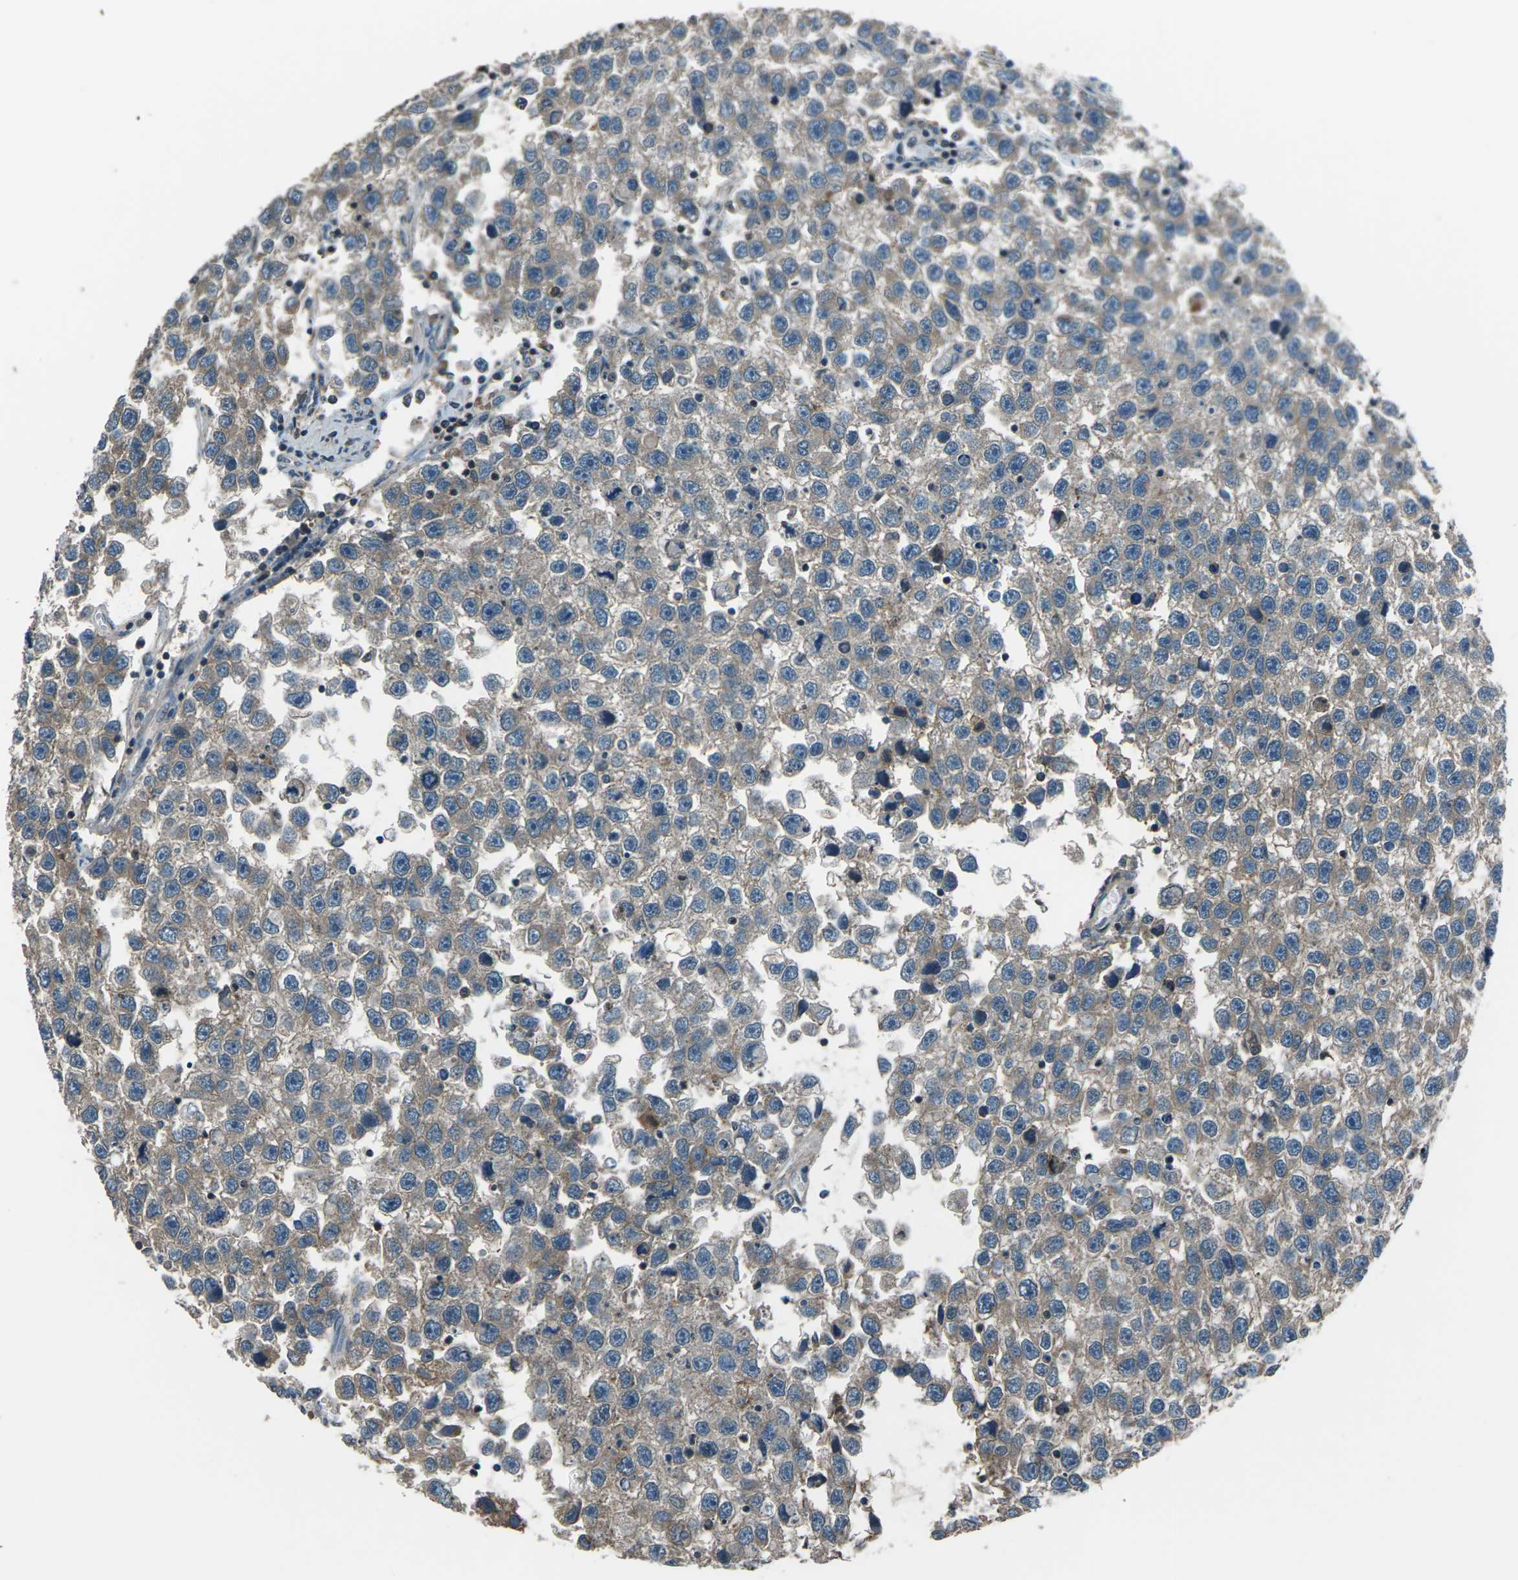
{"staining": {"intensity": "weak", "quantity": ">75%", "location": "cytoplasmic/membranous"}, "tissue": "testis cancer", "cell_type": "Tumor cells", "image_type": "cancer", "snomed": [{"axis": "morphology", "description": "Seminoma, NOS"}, {"axis": "topography", "description": "Testis"}], "caption": "Approximately >75% of tumor cells in testis seminoma reveal weak cytoplasmic/membranous protein expression as visualized by brown immunohistochemical staining.", "gene": "CMTM4", "patient": {"sex": "male", "age": 33}}